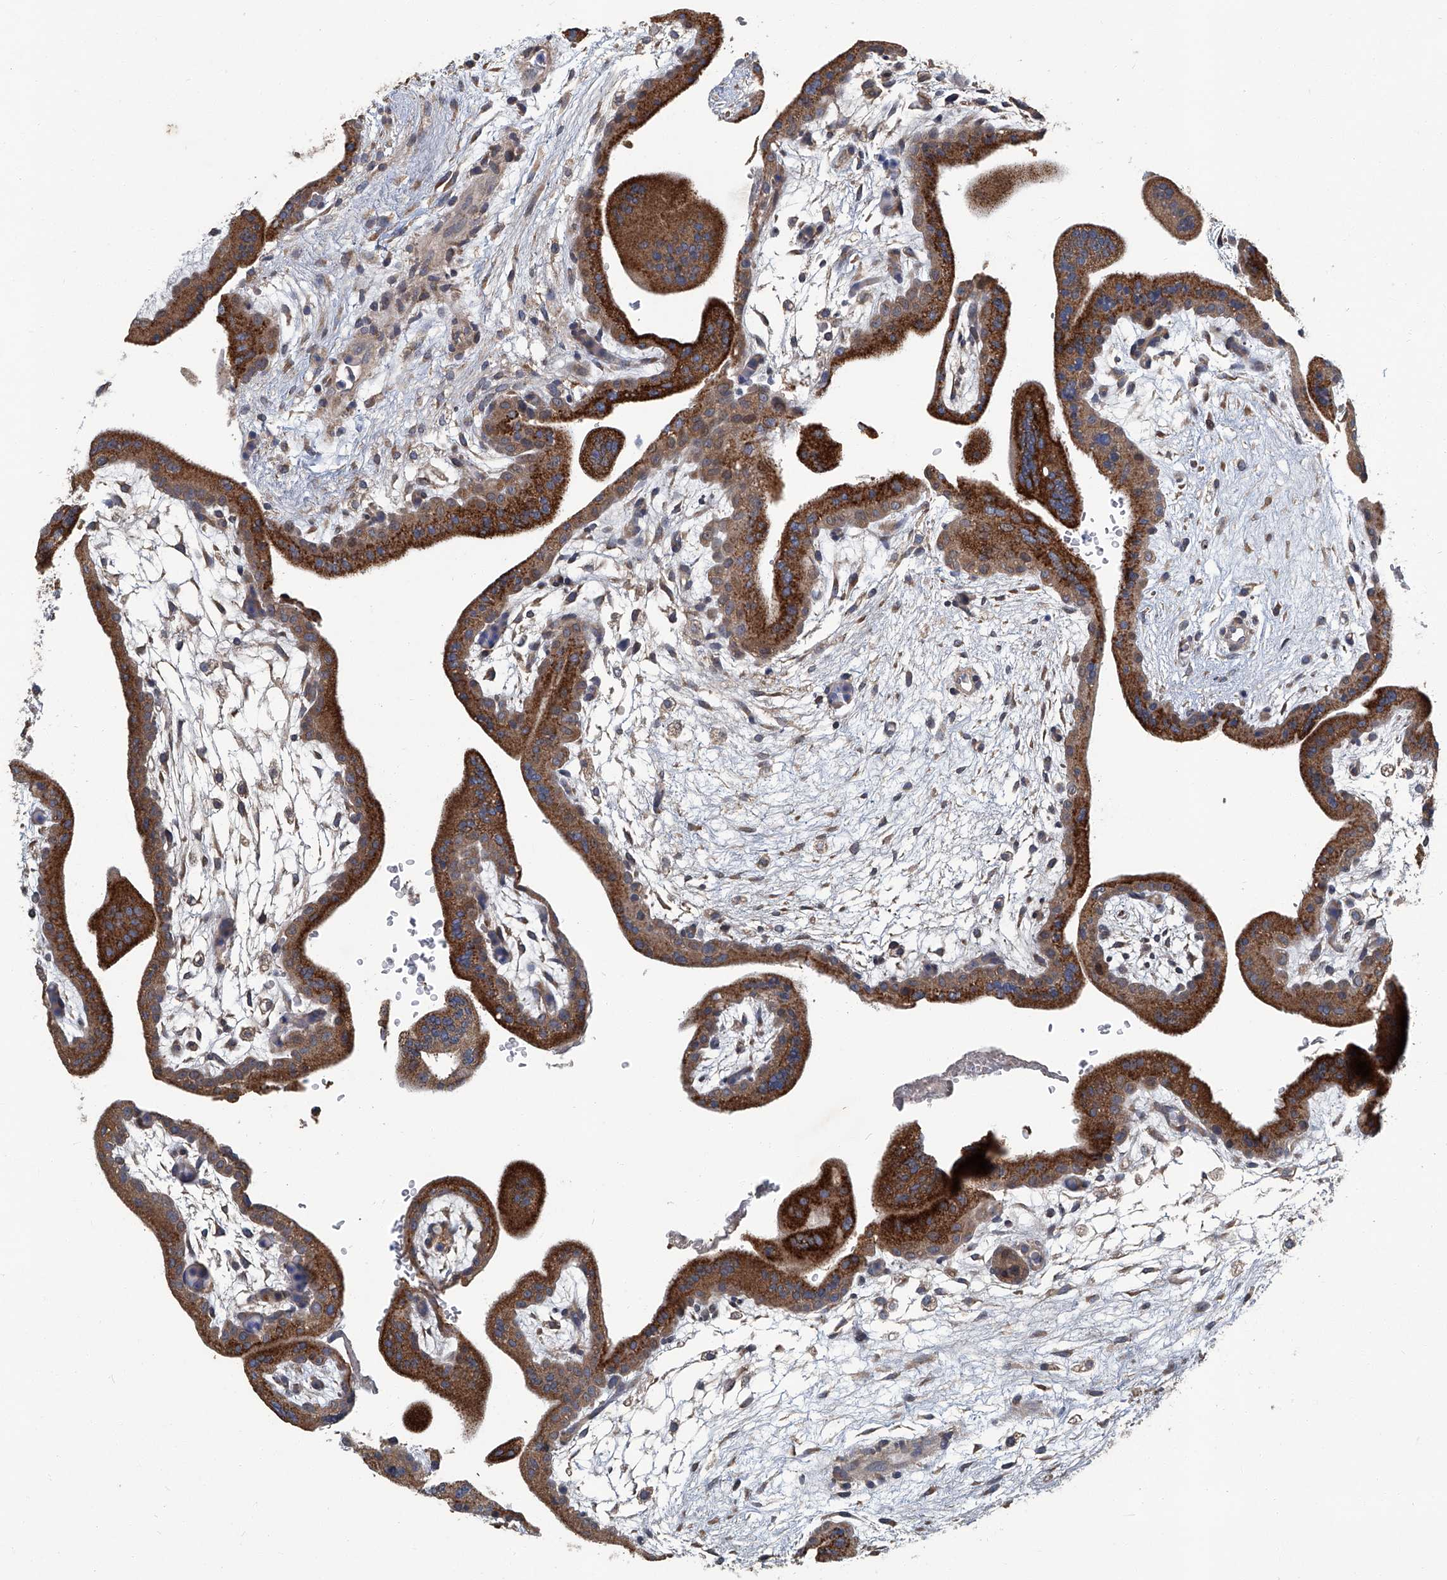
{"staining": {"intensity": "strong", "quantity": ">75%", "location": "cytoplasmic/membranous"}, "tissue": "placenta", "cell_type": "Trophoblastic cells", "image_type": "normal", "snomed": [{"axis": "morphology", "description": "Normal tissue, NOS"}, {"axis": "topography", "description": "Placenta"}], "caption": "A high amount of strong cytoplasmic/membranous positivity is seen in about >75% of trophoblastic cells in normal placenta. Ihc stains the protein of interest in brown and the nuclei are stained blue.", "gene": "FAM167A", "patient": {"sex": "female", "age": 35}}